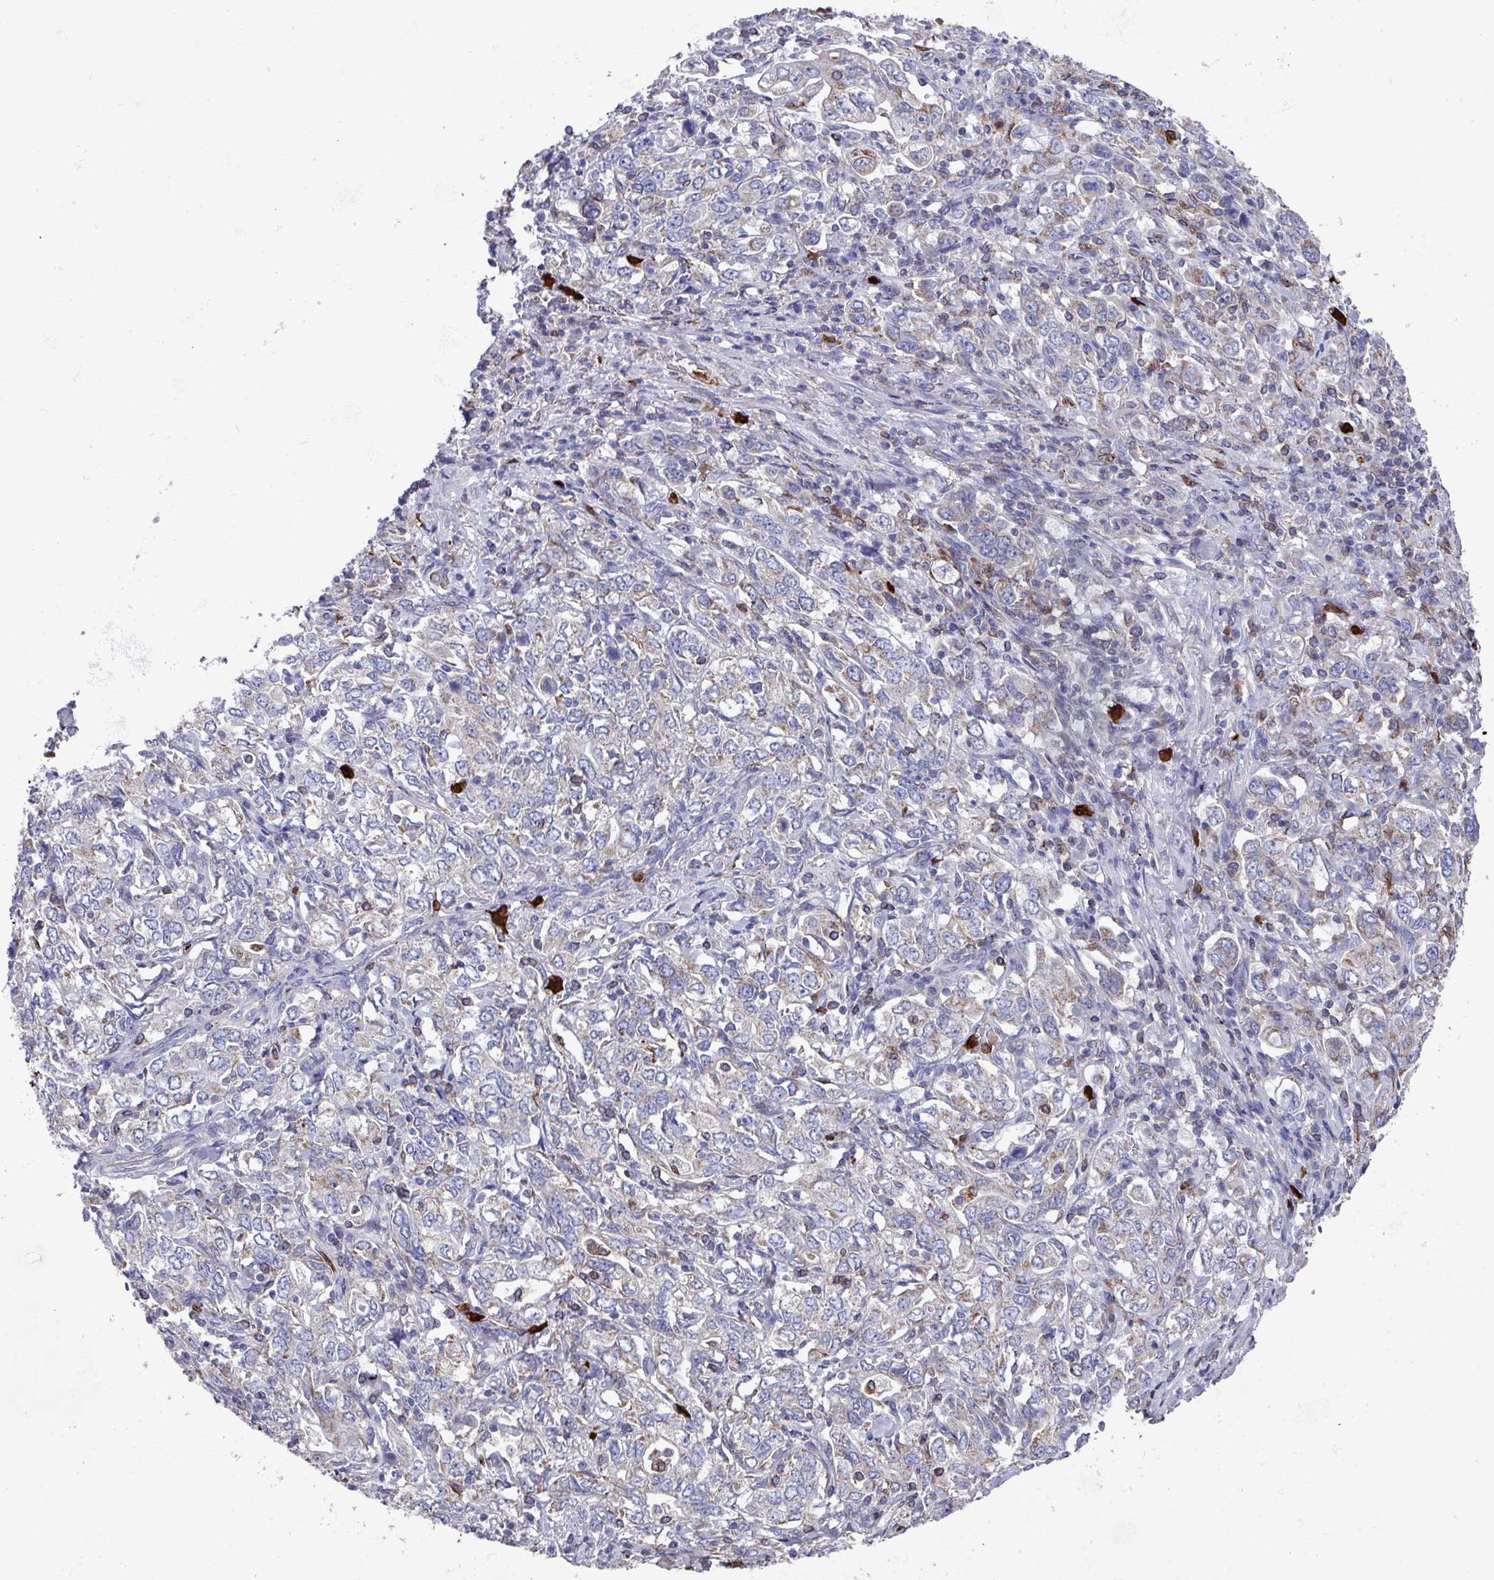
{"staining": {"intensity": "moderate", "quantity": "25%-75%", "location": "cytoplasmic/membranous"}, "tissue": "stomach cancer", "cell_type": "Tumor cells", "image_type": "cancer", "snomed": [{"axis": "morphology", "description": "Adenocarcinoma, NOS"}, {"axis": "topography", "description": "Stomach, upper"}, {"axis": "topography", "description": "Stomach"}], "caption": "A micrograph showing moderate cytoplasmic/membranous expression in about 25%-75% of tumor cells in stomach cancer (adenocarcinoma), as visualized by brown immunohistochemical staining.", "gene": "UQCC2", "patient": {"sex": "male", "age": 62}}